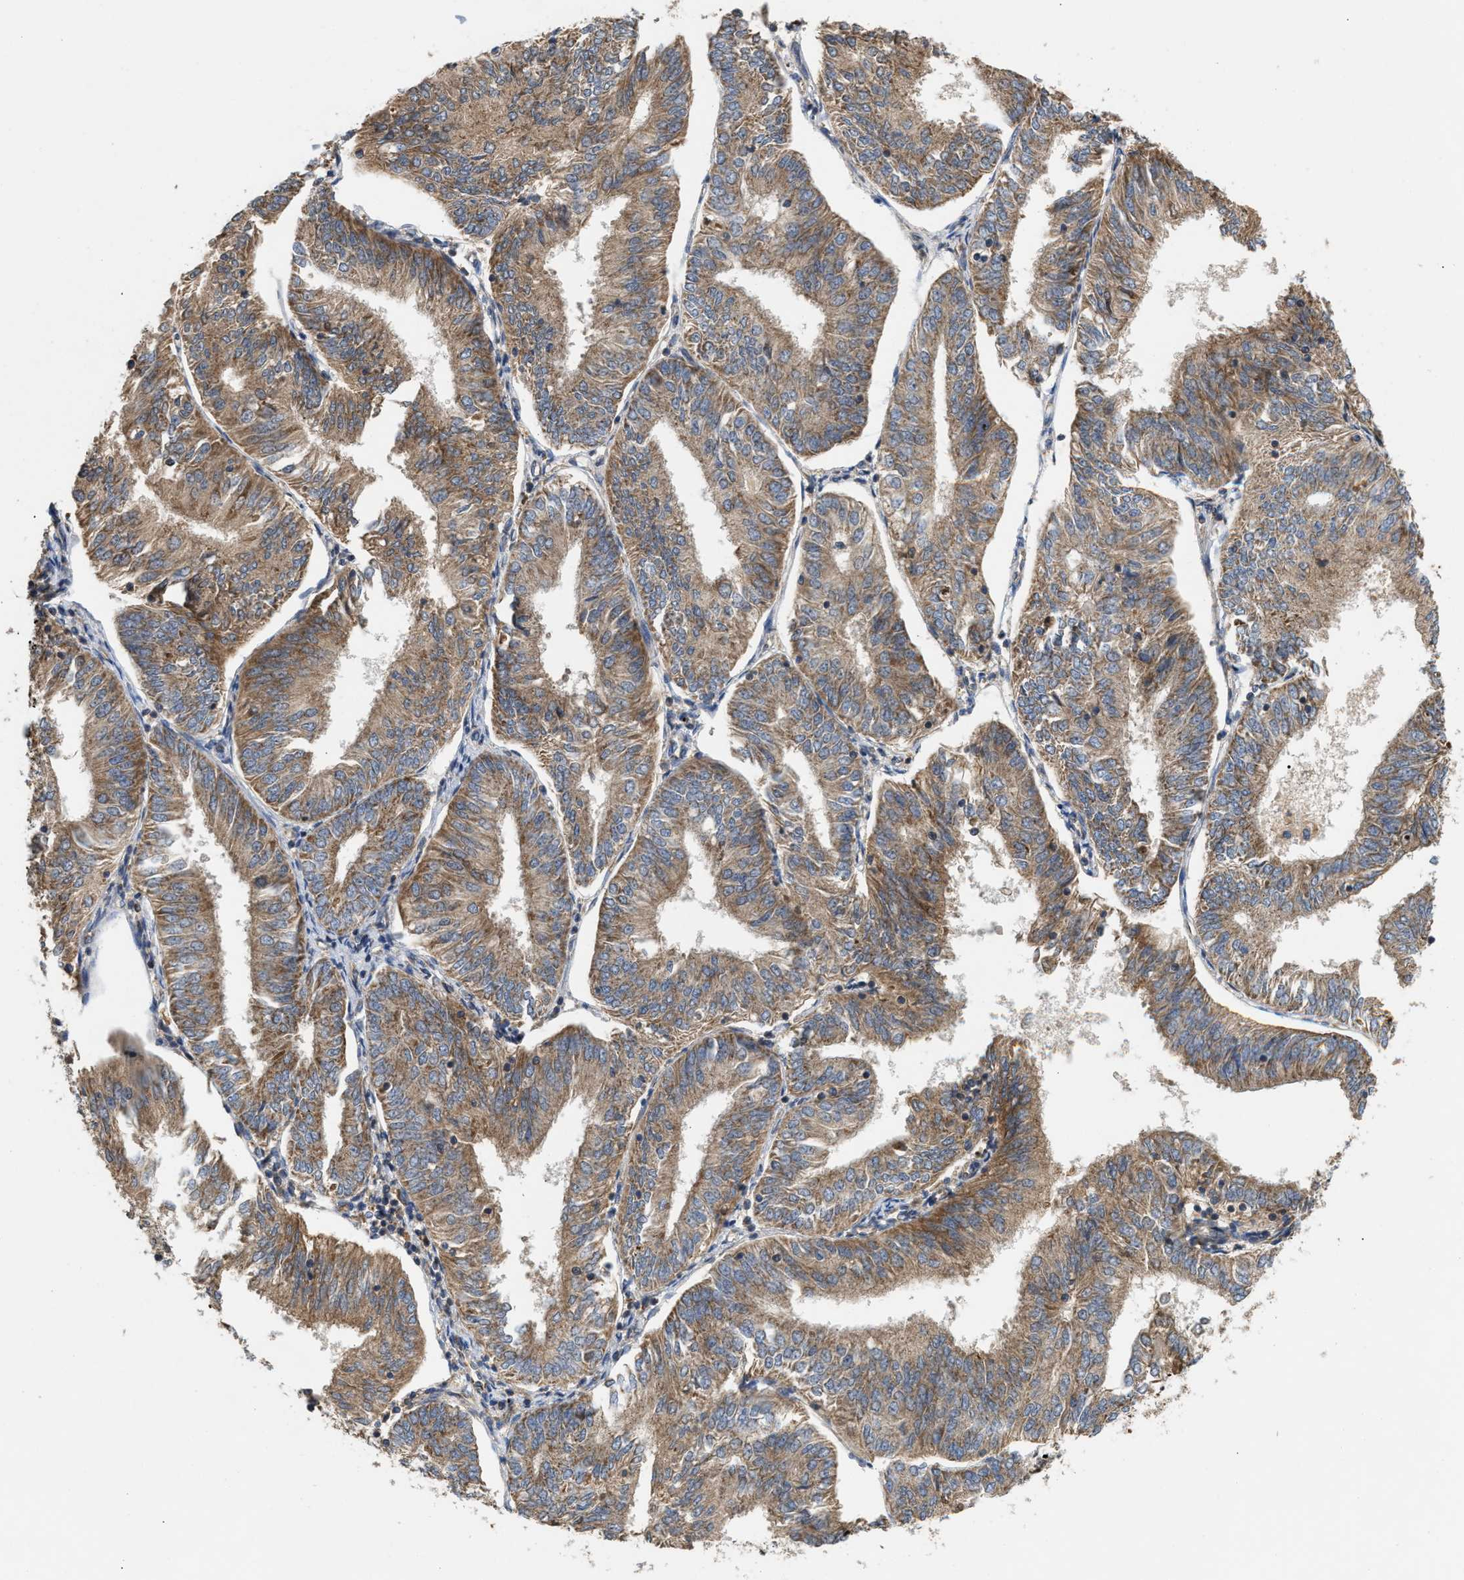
{"staining": {"intensity": "moderate", "quantity": ">75%", "location": "cytoplasmic/membranous"}, "tissue": "endometrial cancer", "cell_type": "Tumor cells", "image_type": "cancer", "snomed": [{"axis": "morphology", "description": "Adenocarcinoma, NOS"}, {"axis": "topography", "description": "Endometrium"}], "caption": "Immunohistochemistry (IHC) image of neoplastic tissue: adenocarcinoma (endometrial) stained using IHC displays medium levels of moderate protein expression localized specifically in the cytoplasmic/membranous of tumor cells, appearing as a cytoplasmic/membranous brown color.", "gene": "TACO1", "patient": {"sex": "female", "age": 58}}